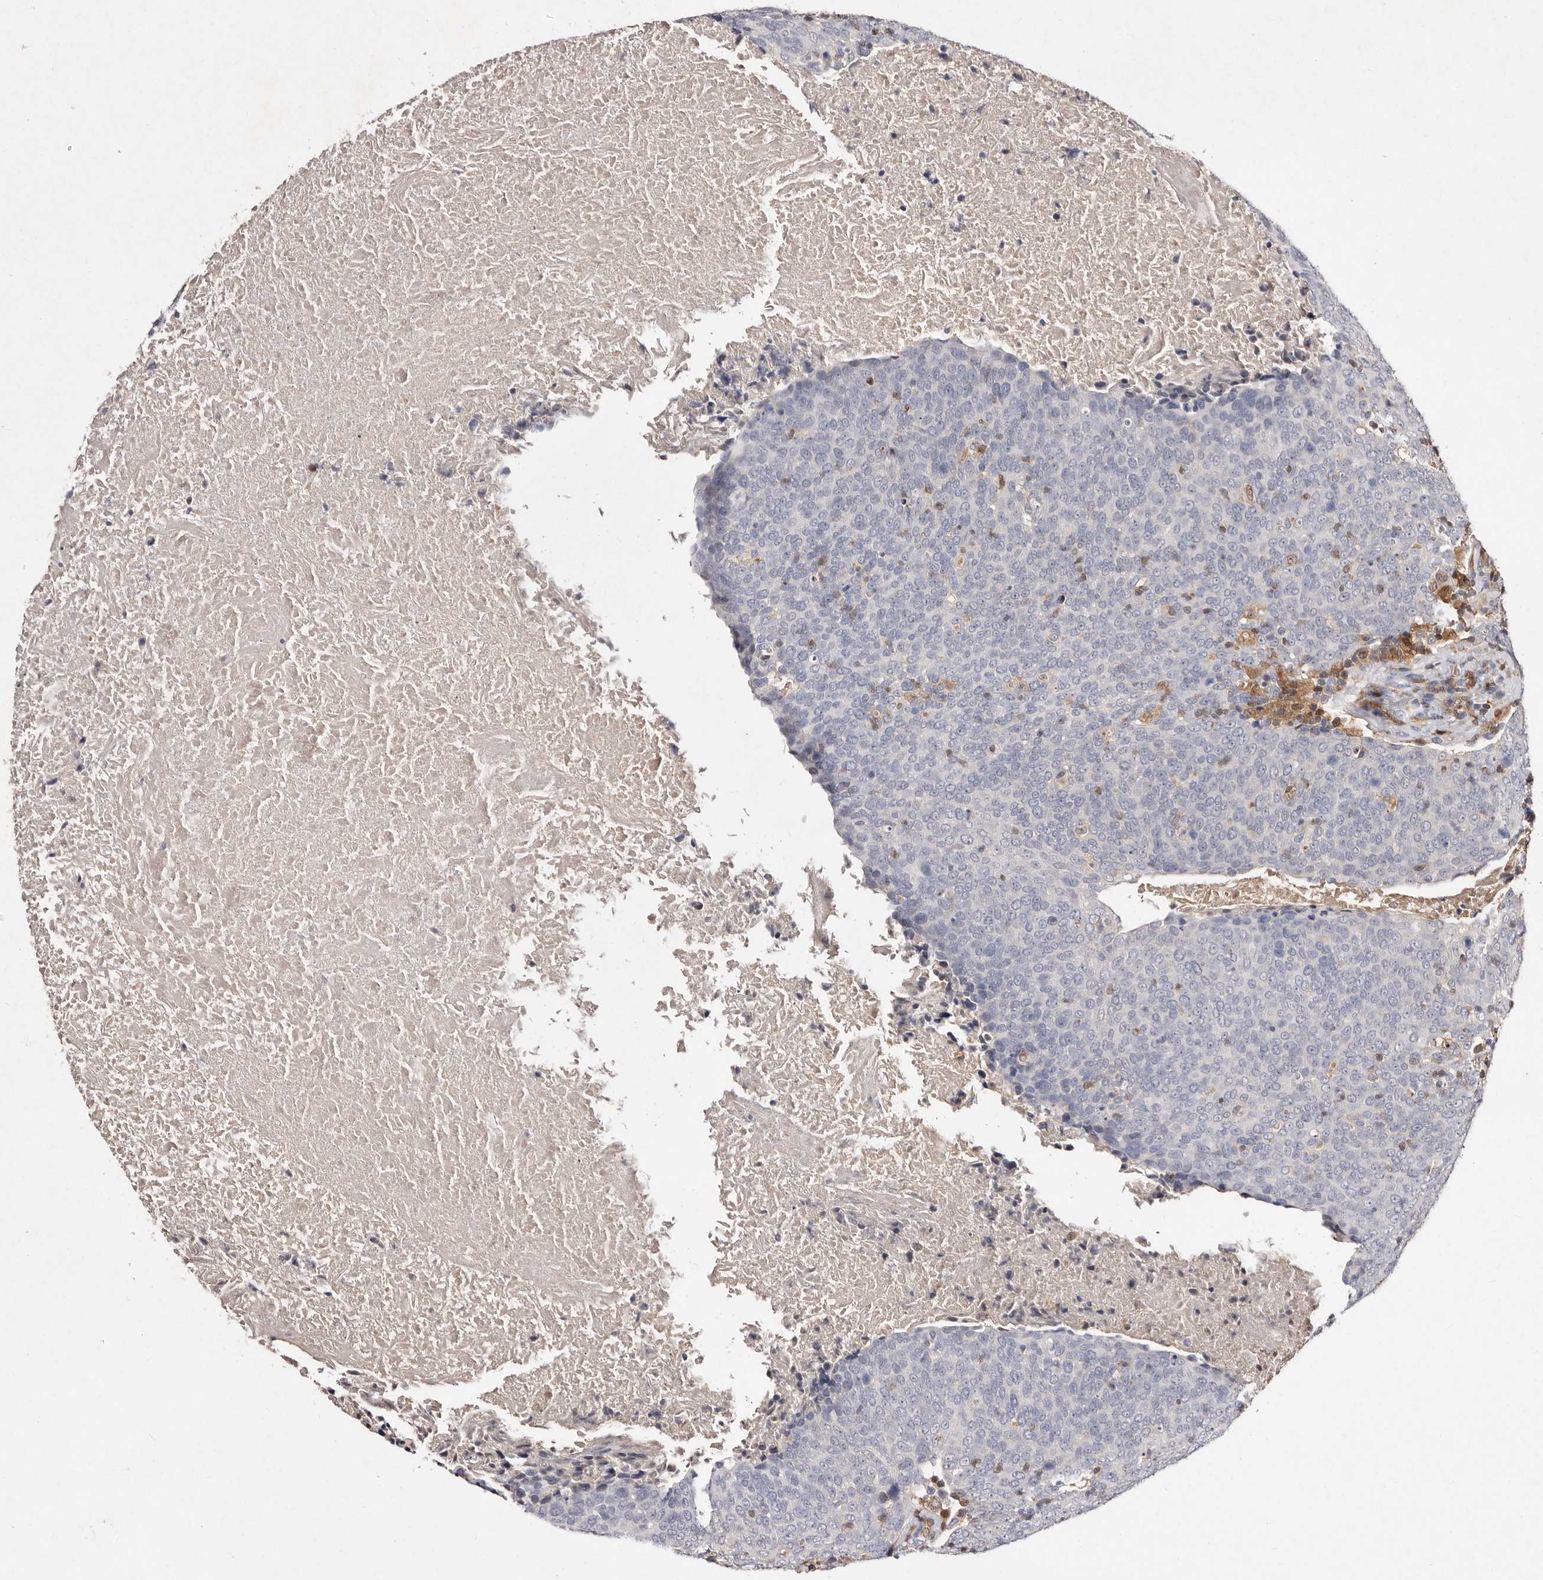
{"staining": {"intensity": "negative", "quantity": "none", "location": "none"}, "tissue": "head and neck cancer", "cell_type": "Tumor cells", "image_type": "cancer", "snomed": [{"axis": "morphology", "description": "Squamous cell carcinoma, NOS"}, {"axis": "morphology", "description": "Squamous cell carcinoma, metastatic, NOS"}, {"axis": "topography", "description": "Lymph node"}, {"axis": "topography", "description": "Head-Neck"}], "caption": "Tumor cells are negative for protein expression in human head and neck squamous cell carcinoma.", "gene": "GIMAP4", "patient": {"sex": "male", "age": 62}}